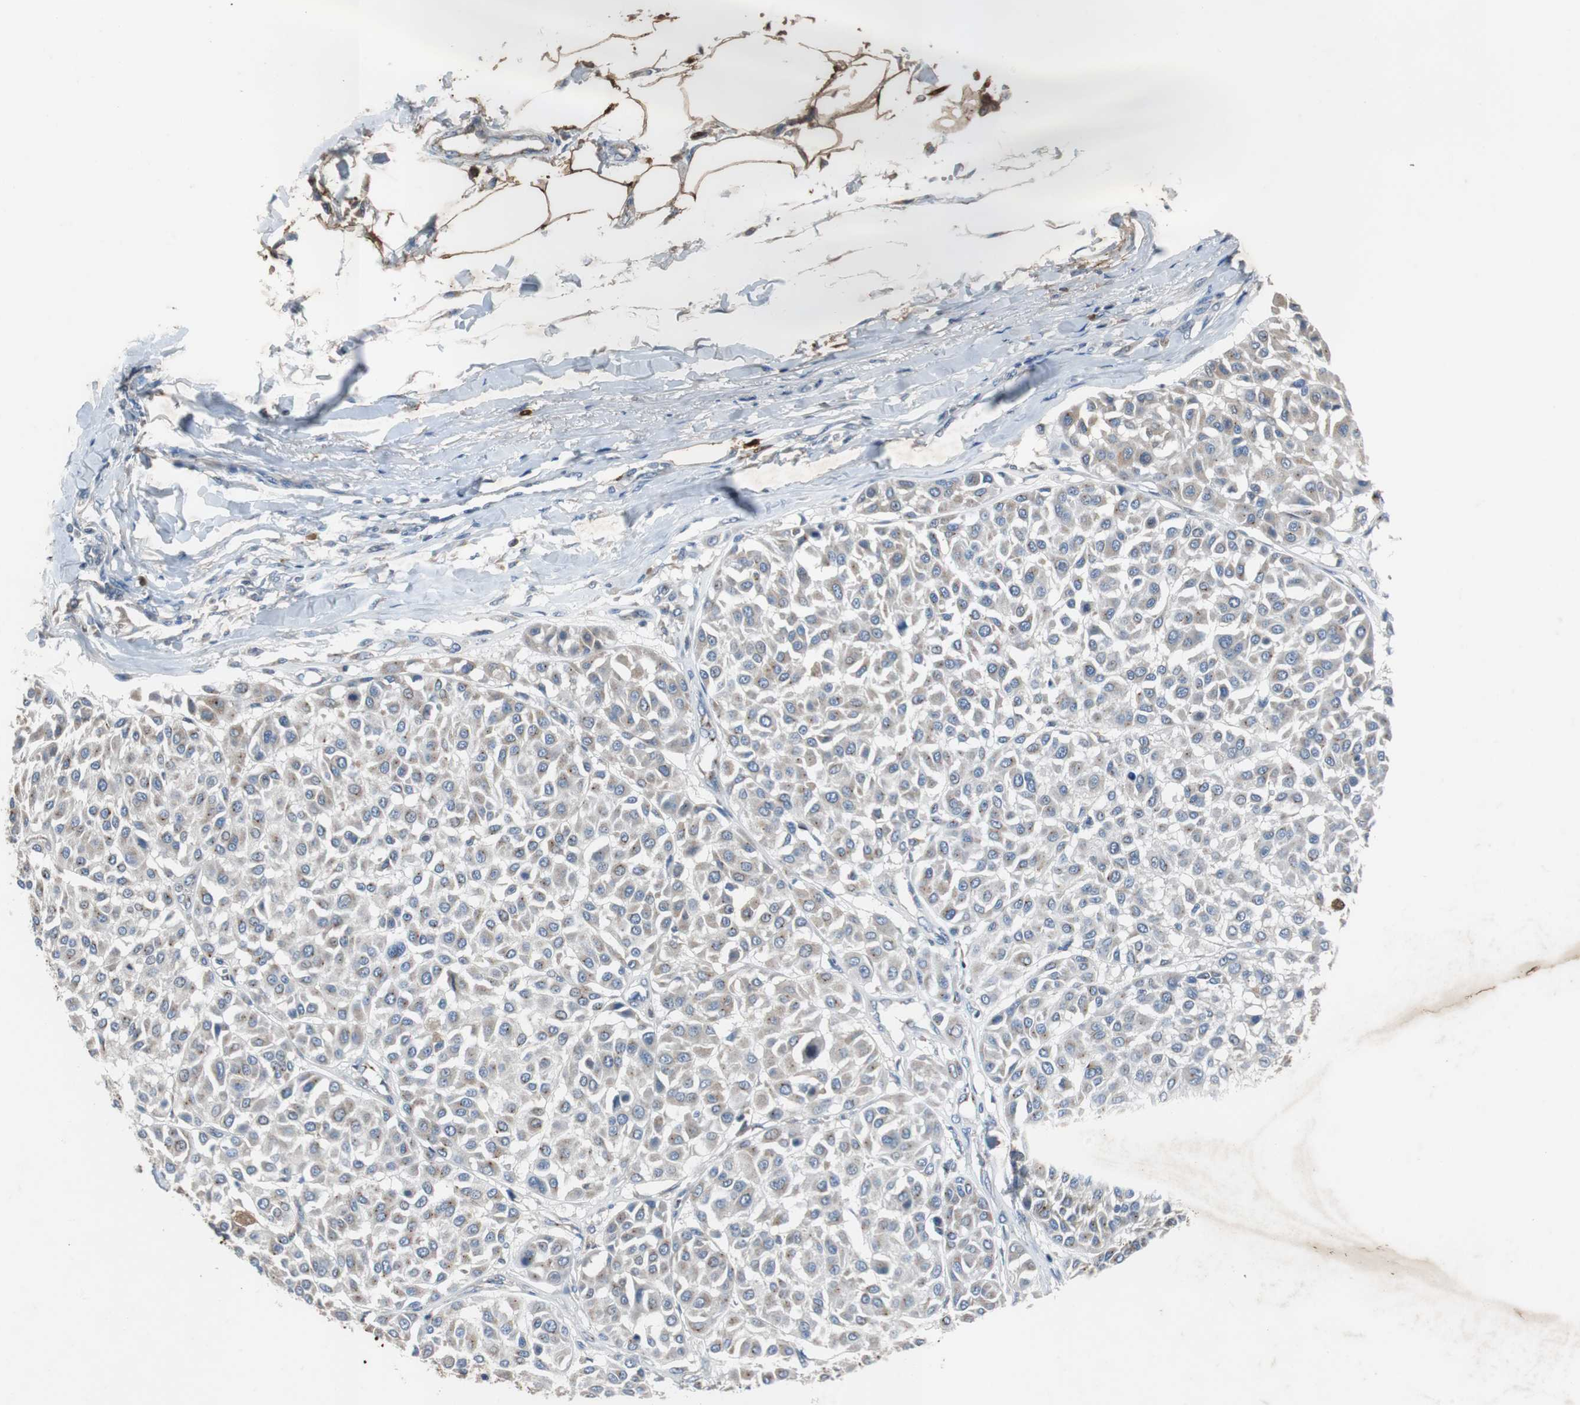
{"staining": {"intensity": "moderate", "quantity": ">75%", "location": "cytoplasmic/membranous"}, "tissue": "melanoma", "cell_type": "Tumor cells", "image_type": "cancer", "snomed": [{"axis": "morphology", "description": "Malignant melanoma, Metastatic site"}, {"axis": "topography", "description": "Soft tissue"}], "caption": "A photomicrograph of malignant melanoma (metastatic site) stained for a protein exhibits moderate cytoplasmic/membranous brown staining in tumor cells.", "gene": "CALB2", "patient": {"sex": "male", "age": 41}}